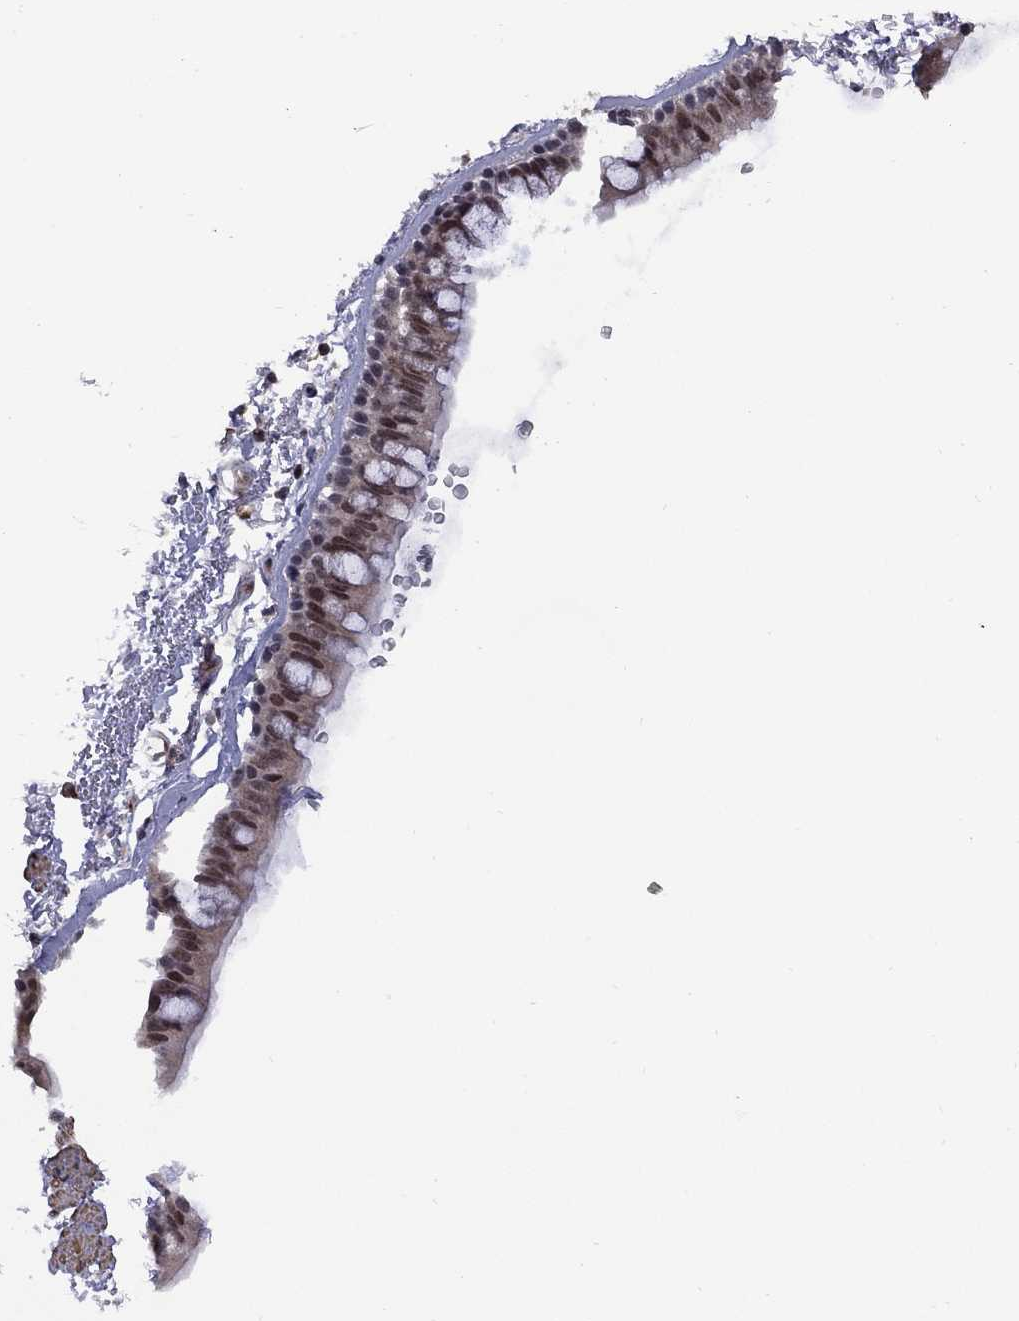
{"staining": {"intensity": "moderate", "quantity": "25%-75%", "location": "nuclear"}, "tissue": "bronchus", "cell_type": "Respiratory epithelial cells", "image_type": "normal", "snomed": [{"axis": "morphology", "description": "Normal tissue, NOS"}, {"axis": "topography", "description": "Lymph node"}, {"axis": "topography", "description": "Bronchus"}], "caption": "IHC of benign bronchus exhibits medium levels of moderate nuclear positivity in approximately 25%-75% of respiratory epithelial cells. The protein is shown in brown color, while the nuclei are stained blue.", "gene": "BRF1", "patient": {"sex": "female", "age": 70}}